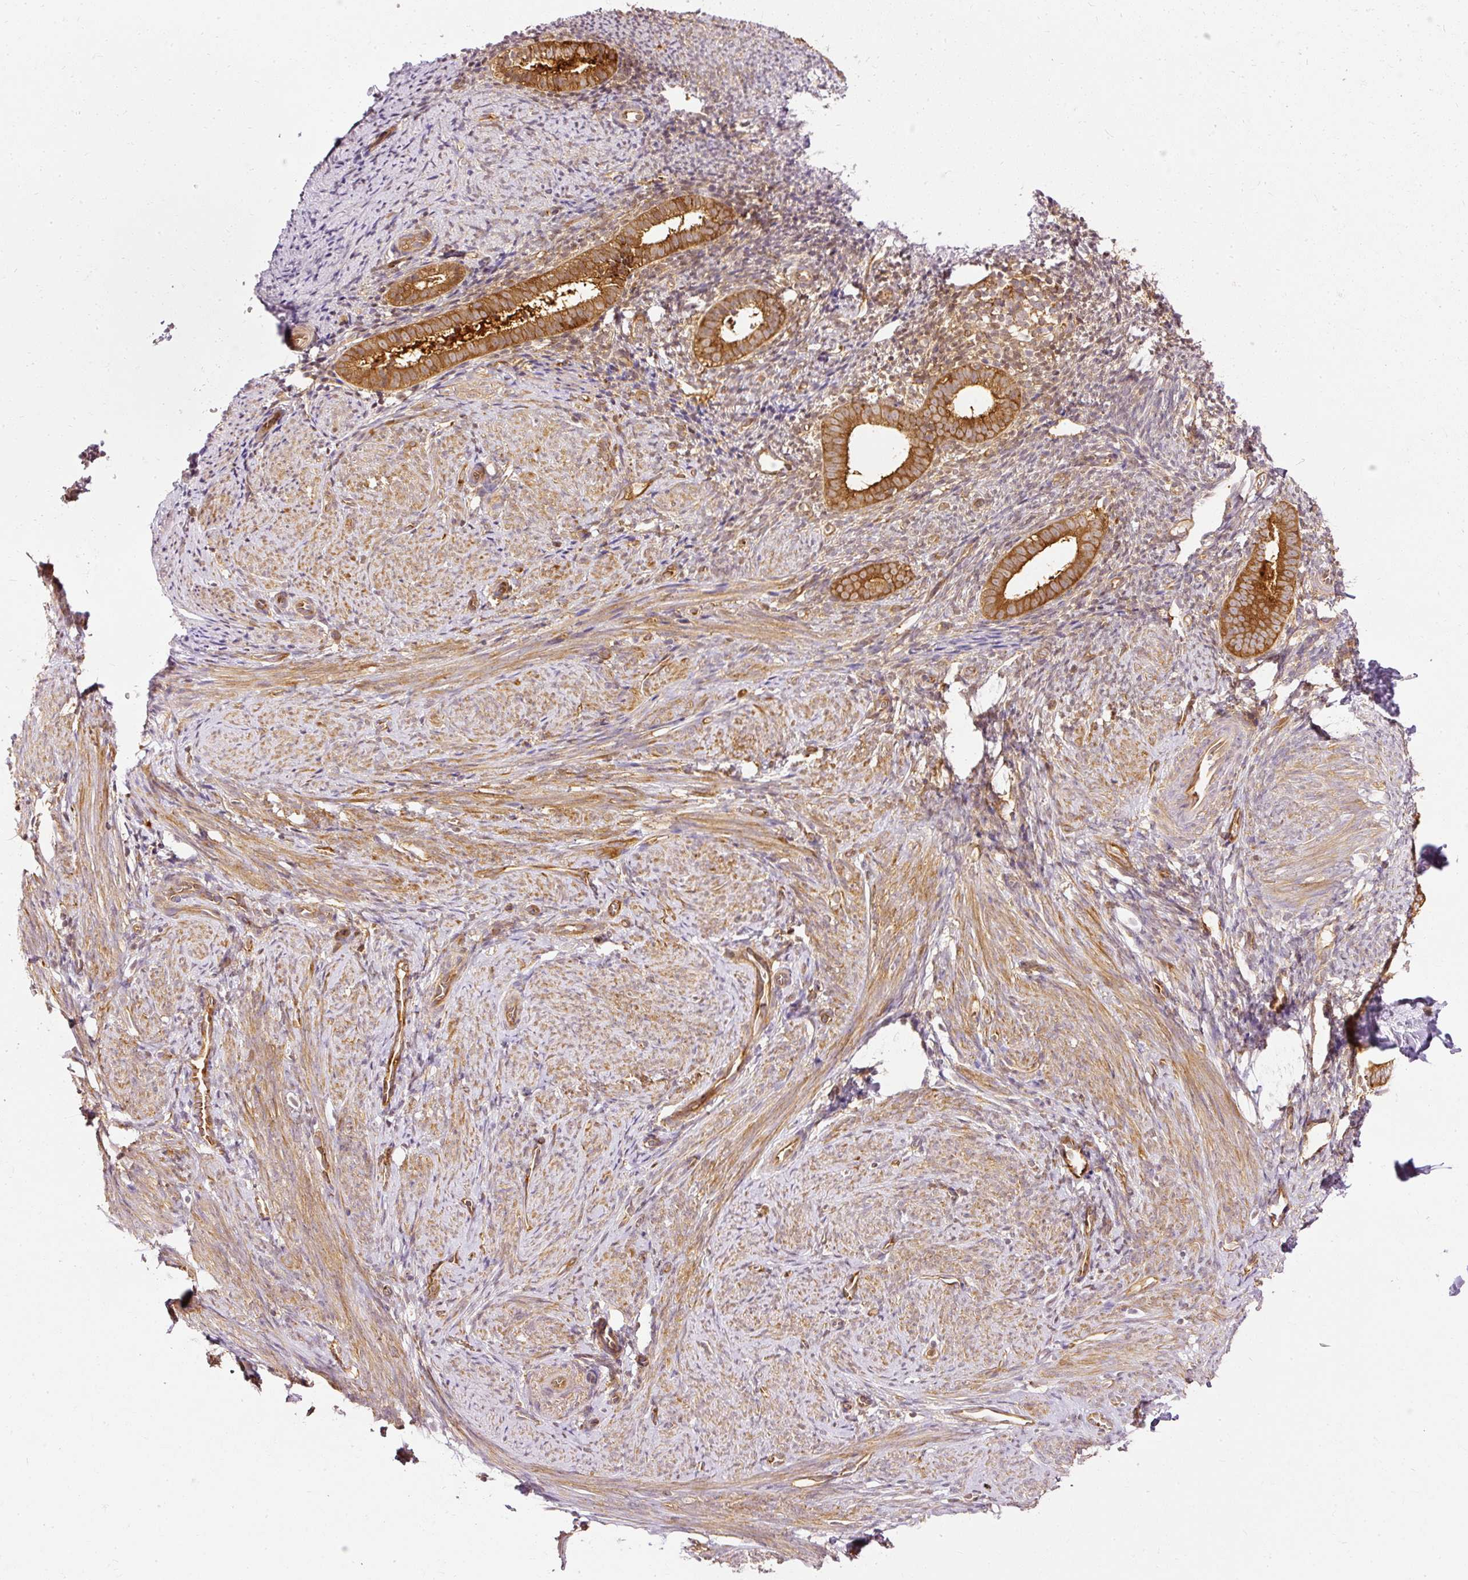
{"staining": {"intensity": "moderate", "quantity": "25%-75%", "location": "cytoplasmic/membranous"}, "tissue": "endometrium", "cell_type": "Cells in endometrial stroma", "image_type": "normal", "snomed": [{"axis": "morphology", "description": "Normal tissue, NOS"}, {"axis": "topography", "description": "Endometrium"}], "caption": "Protein expression by IHC displays moderate cytoplasmic/membranous expression in approximately 25%-75% of cells in endometrial stroma in normal endometrium. (Brightfield microscopy of DAB IHC at high magnification).", "gene": "ARMH3", "patient": {"sex": "female", "age": 39}}